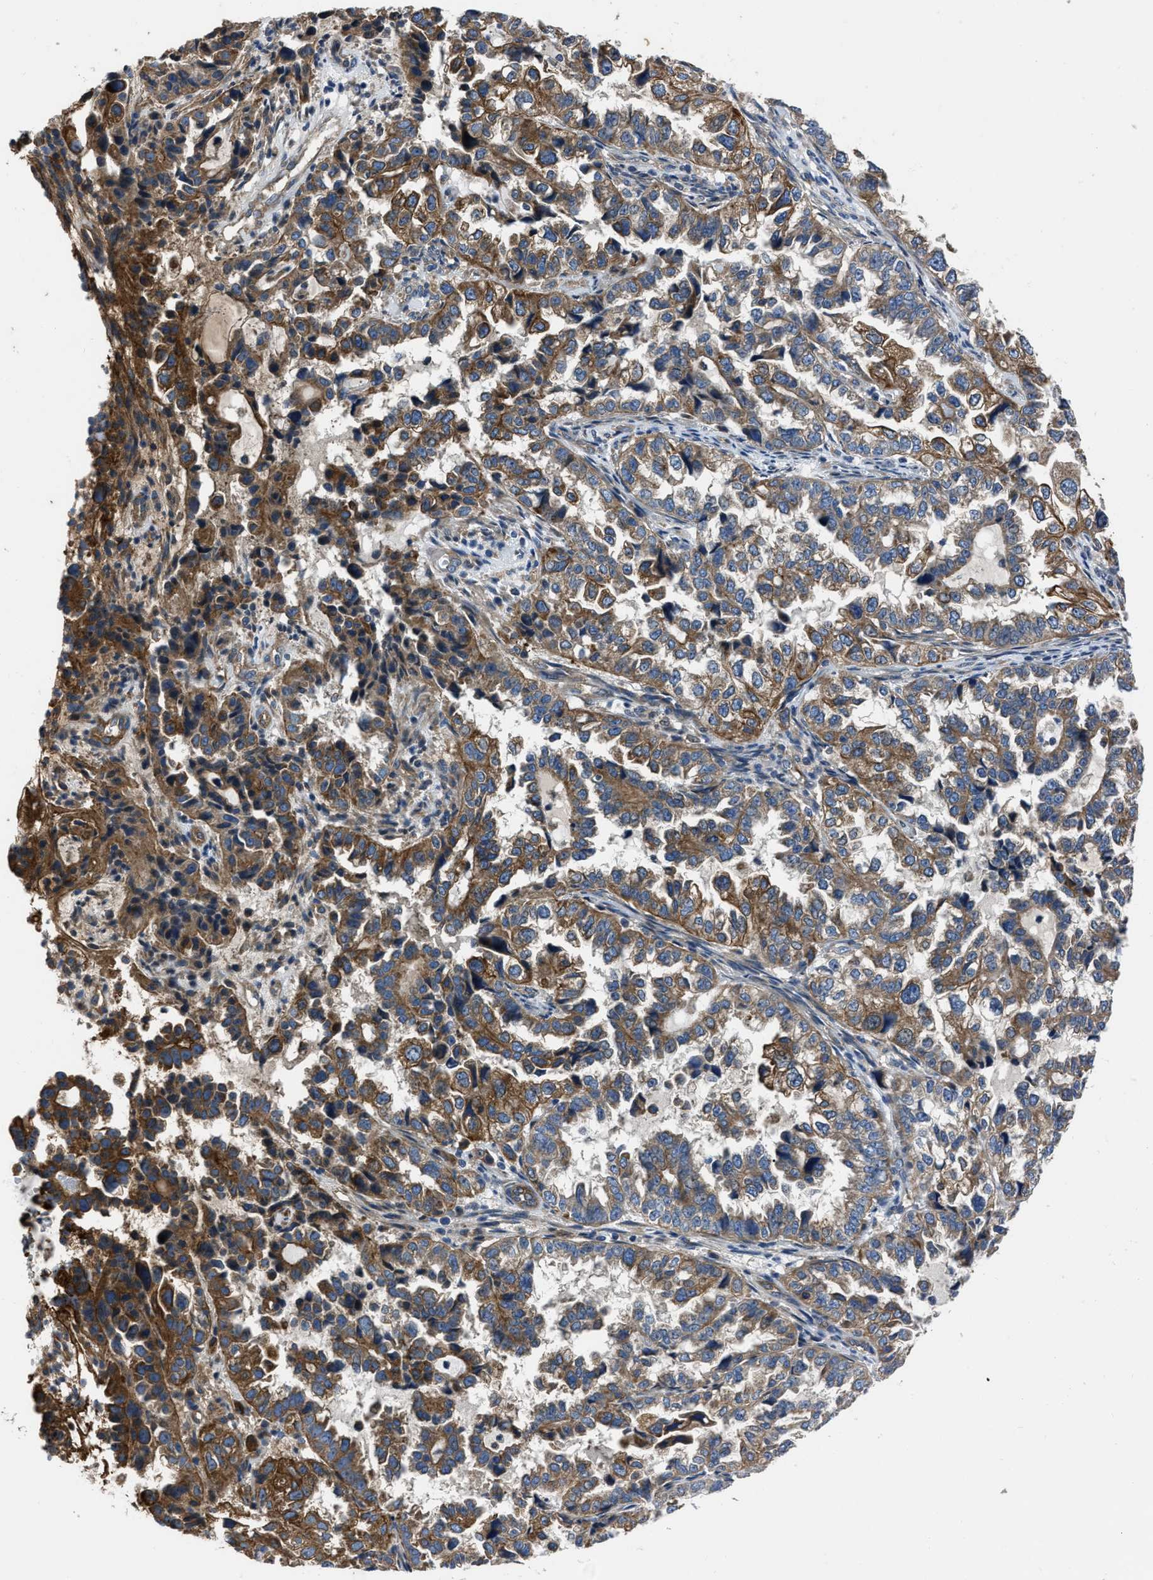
{"staining": {"intensity": "strong", "quantity": ">75%", "location": "cytoplasmic/membranous"}, "tissue": "endometrial cancer", "cell_type": "Tumor cells", "image_type": "cancer", "snomed": [{"axis": "morphology", "description": "Adenocarcinoma, NOS"}, {"axis": "topography", "description": "Endometrium"}], "caption": "Adenocarcinoma (endometrial) stained for a protein reveals strong cytoplasmic/membranous positivity in tumor cells.", "gene": "ERC1", "patient": {"sex": "female", "age": 85}}